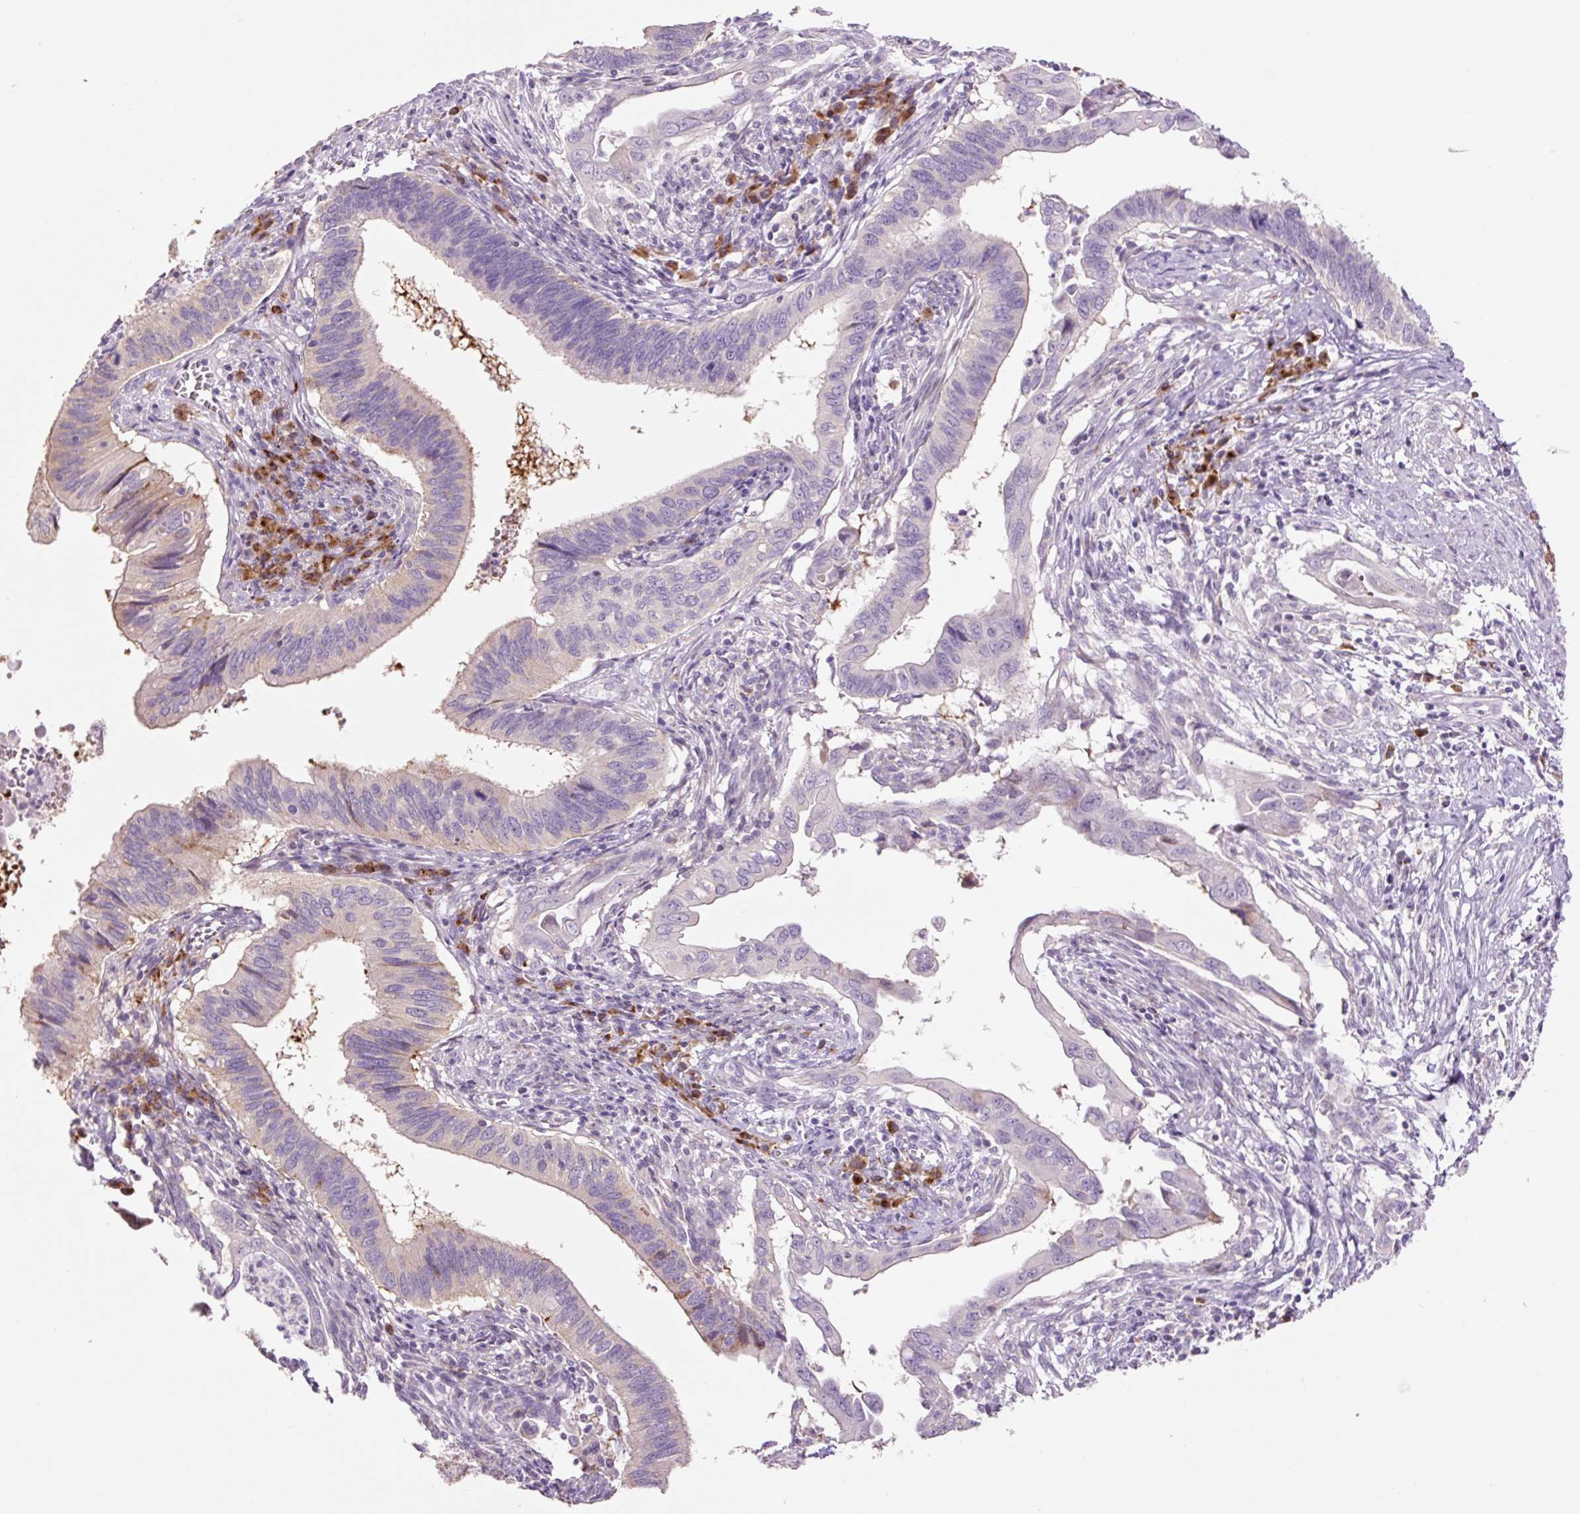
{"staining": {"intensity": "weak", "quantity": "<25%", "location": "cytoplasmic/membranous"}, "tissue": "cervical cancer", "cell_type": "Tumor cells", "image_type": "cancer", "snomed": [{"axis": "morphology", "description": "Adenocarcinoma, NOS"}, {"axis": "topography", "description": "Cervix"}], "caption": "Tumor cells are negative for protein expression in human adenocarcinoma (cervical).", "gene": "HAX1", "patient": {"sex": "female", "age": 42}}